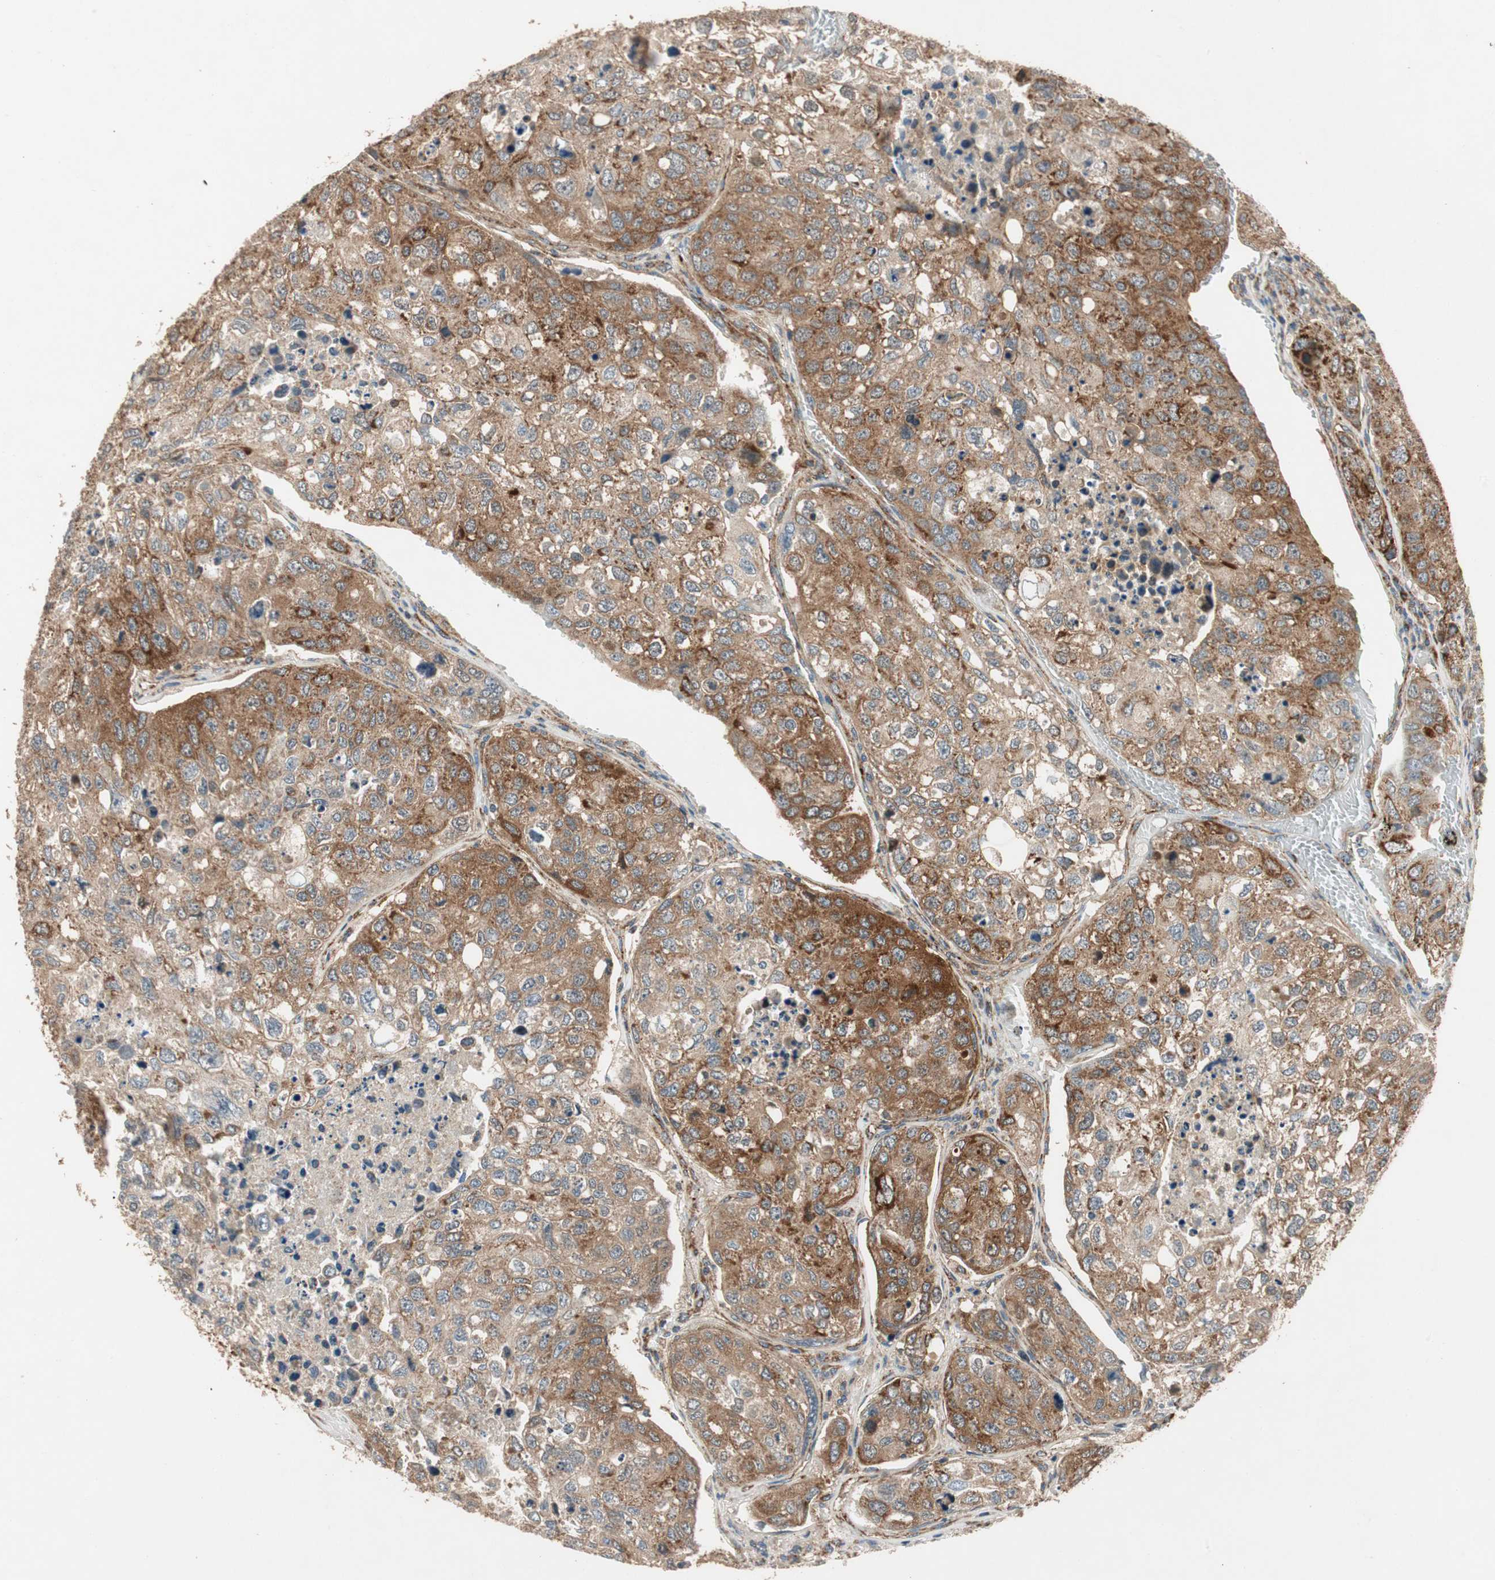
{"staining": {"intensity": "moderate", "quantity": ">75%", "location": "cytoplasmic/membranous"}, "tissue": "urothelial cancer", "cell_type": "Tumor cells", "image_type": "cancer", "snomed": [{"axis": "morphology", "description": "Urothelial carcinoma, High grade"}, {"axis": "topography", "description": "Lymph node"}, {"axis": "topography", "description": "Urinary bladder"}], "caption": "Immunohistochemical staining of urothelial cancer exhibits medium levels of moderate cytoplasmic/membranous protein staining in approximately >75% of tumor cells. The protein is stained brown, and the nuclei are stained in blue (DAB (3,3'-diaminobenzidine) IHC with brightfield microscopy, high magnification).", "gene": "AKAP1", "patient": {"sex": "male", "age": 51}}